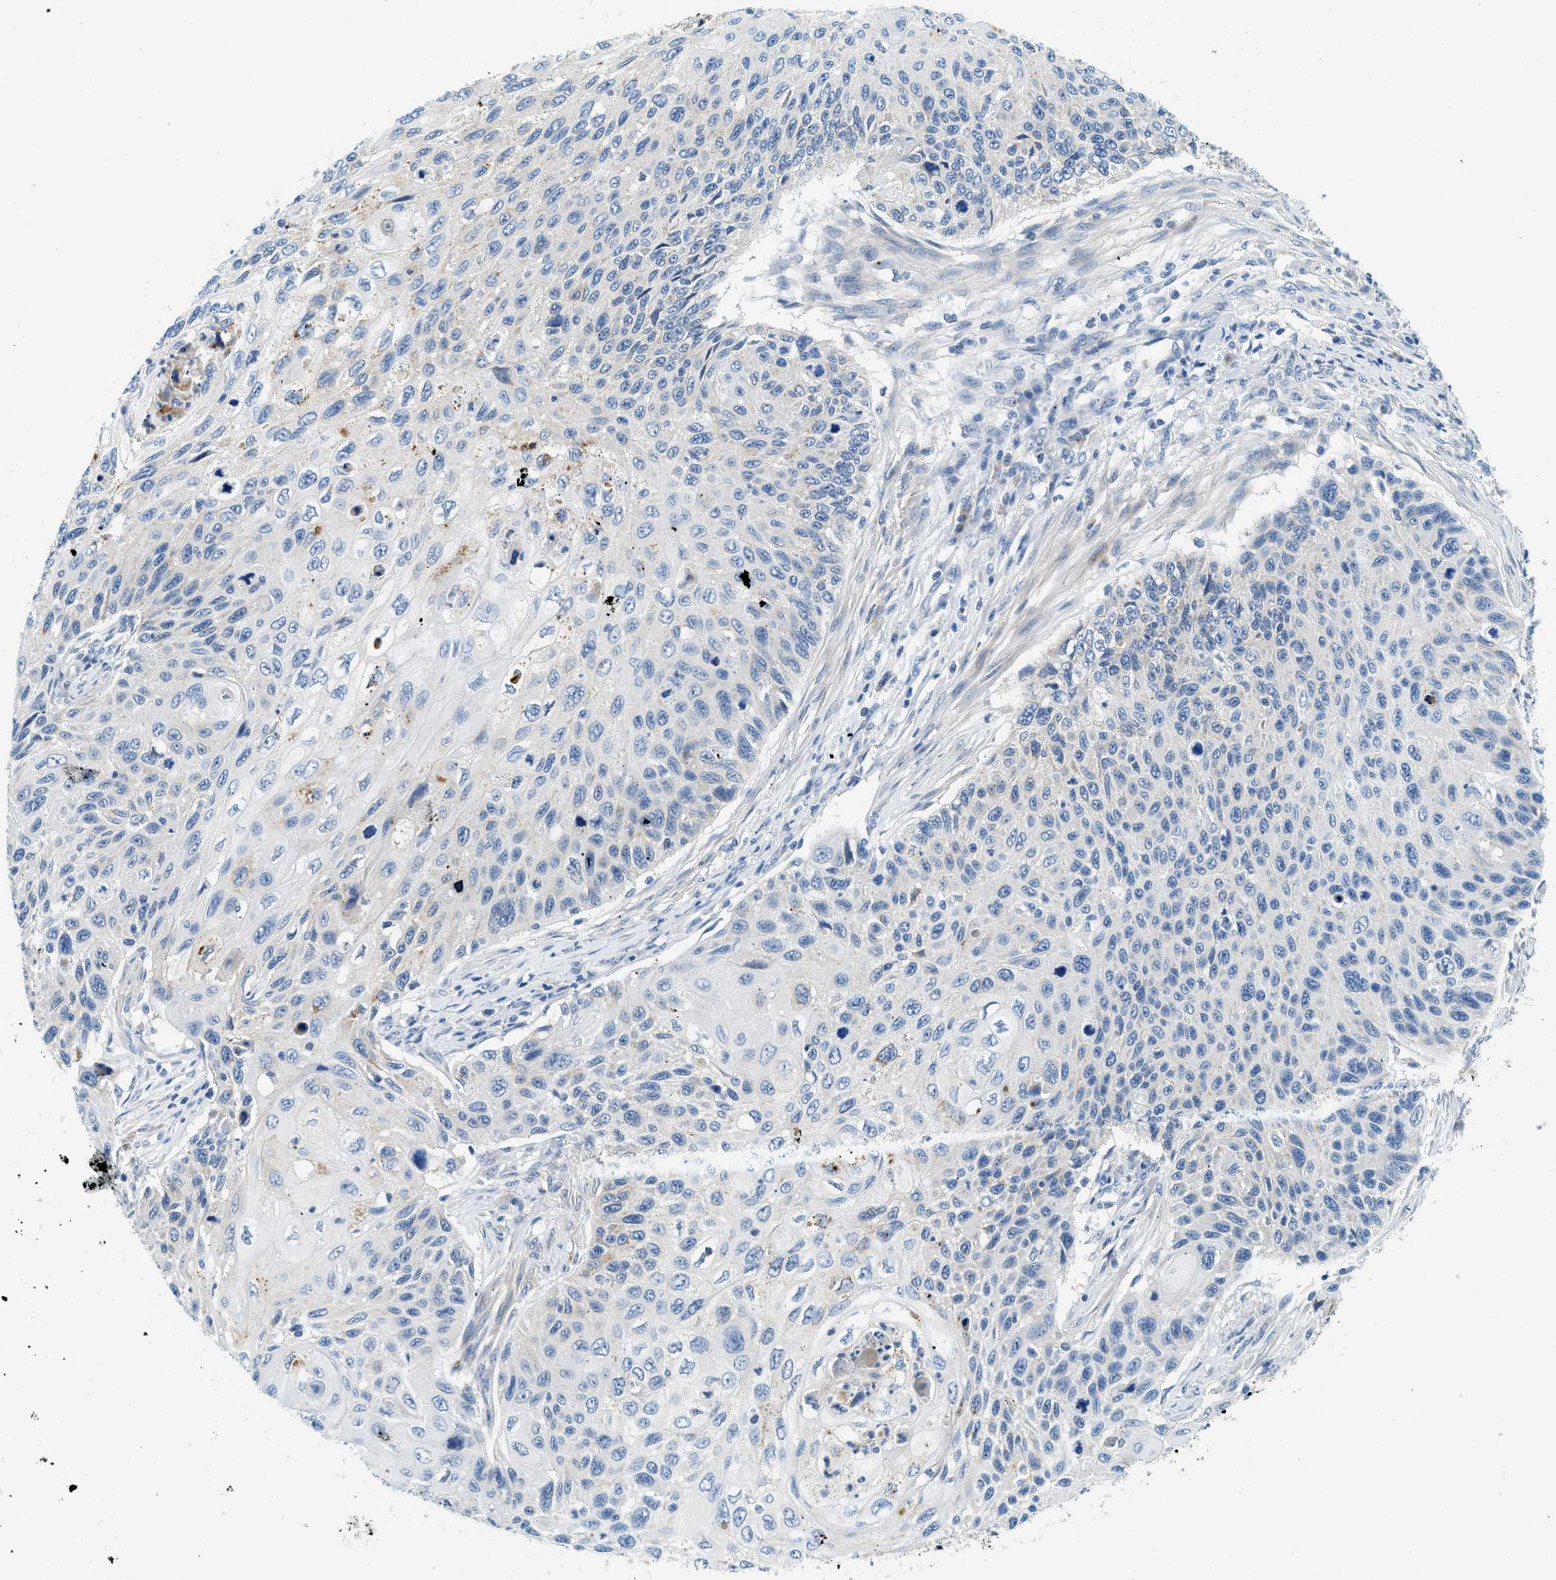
{"staining": {"intensity": "weak", "quantity": "<25%", "location": "cytoplasmic/membranous"}, "tissue": "cervical cancer", "cell_type": "Tumor cells", "image_type": "cancer", "snomed": [{"axis": "morphology", "description": "Squamous cell carcinoma, NOS"}, {"axis": "topography", "description": "Cervix"}], "caption": "This is an IHC image of cervical squamous cell carcinoma. There is no positivity in tumor cells.", "gene": "TSPAN3", "patient": {"sex": "female", "age": 70}}